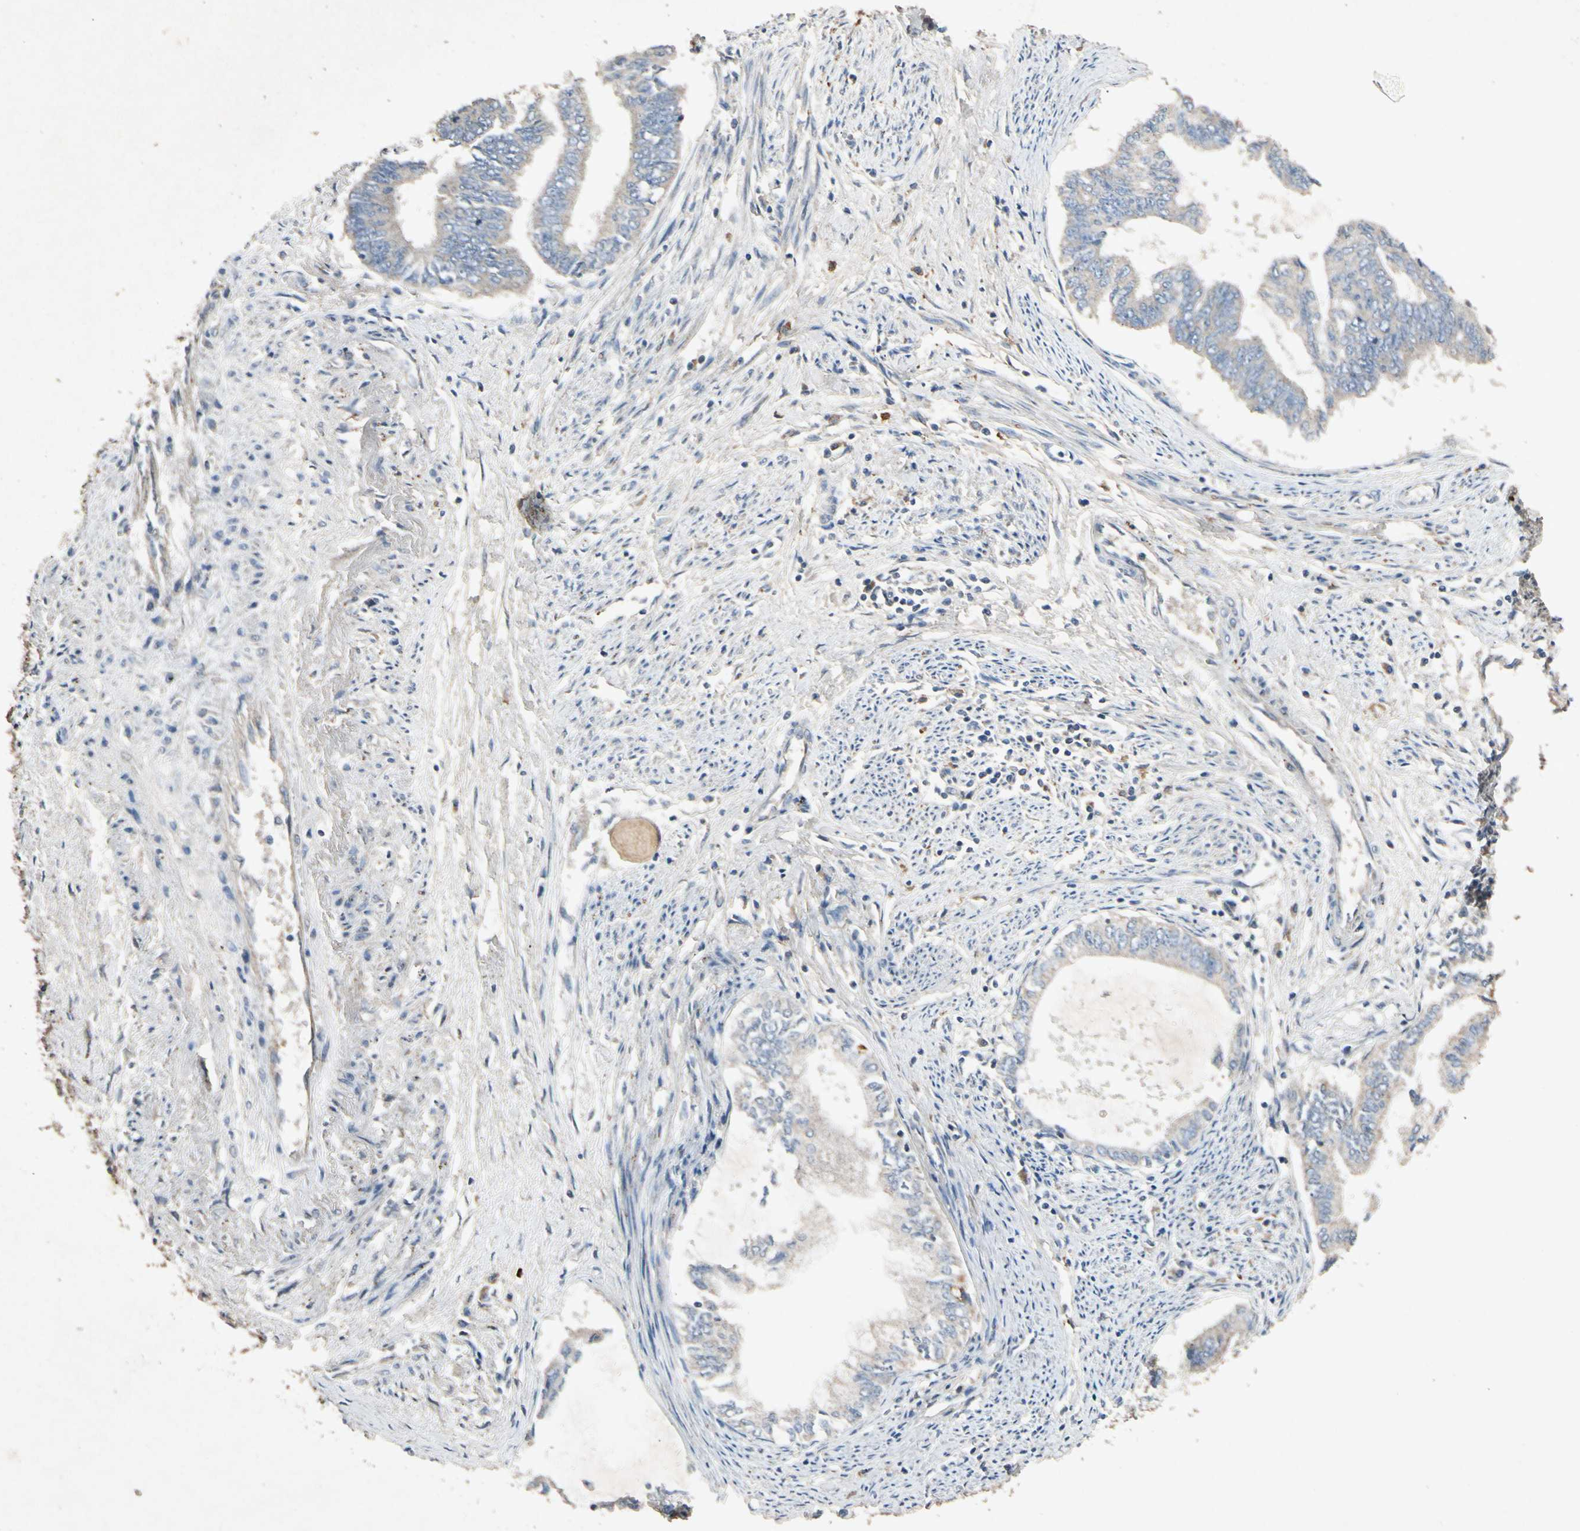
{"staining": {"intensity": "weak", "quantity": "25%-75%", "location": "cytoplasmic/membranous"}, "tissue": "endometrial cancer", "cell_type": "Tumor cells", "image_type": "cancer", "snomed": [{"axis": "morphology", "description": "Adenocarcinoma, NOS"}, {"axis": "topography", "description": "Endometrium"}], "caption": "Weak cytoplasmic/membranous expression is appreciated in about 25%-75% of tumor cells in adenocarcinoma (endometrial).", "gene": "GPLD1", "patient": {"sex": "female", "age": 86}}